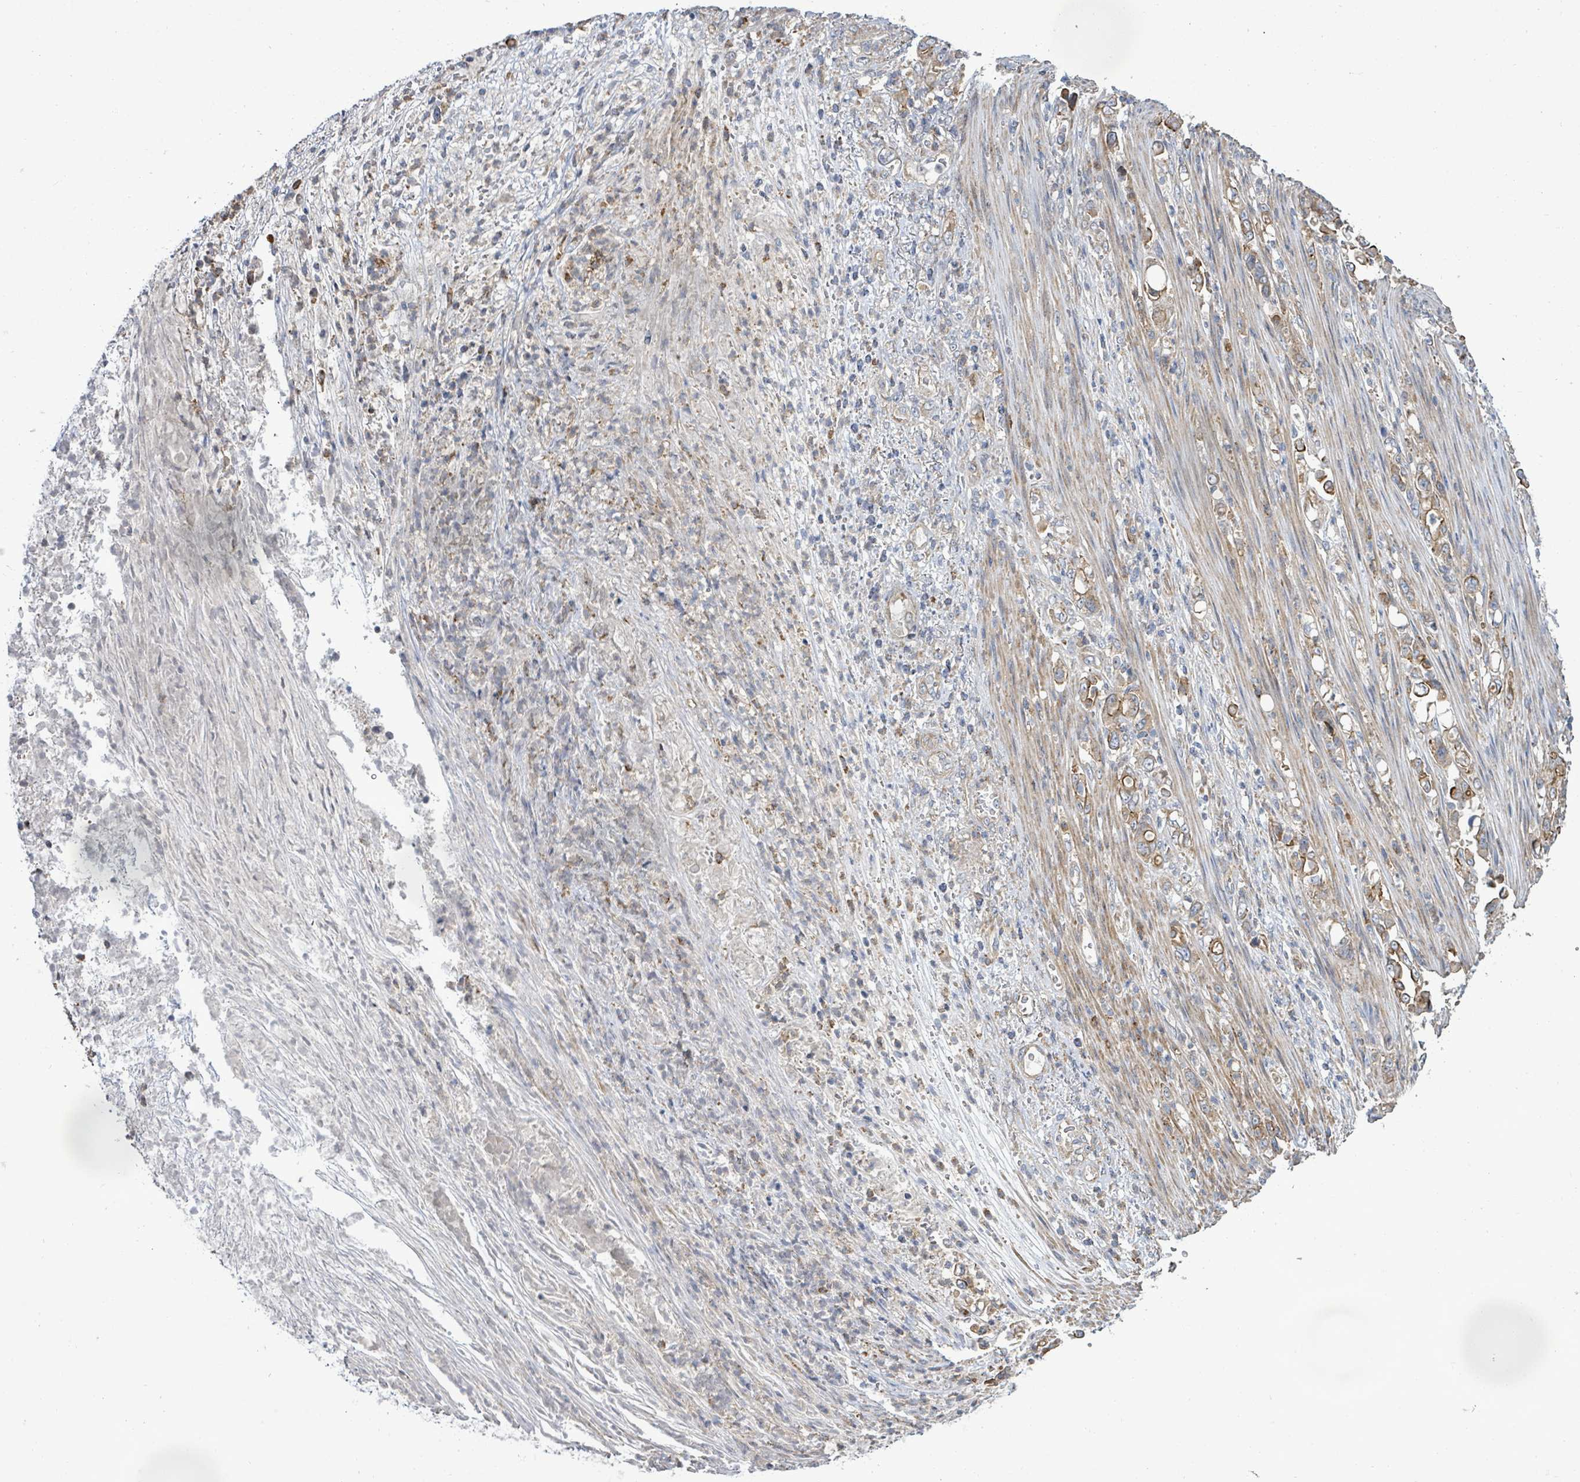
{"staining": {"intensity": "moderate", "quantity": "25%-75%", "location": "cytoplasmic/membranous"}, "tissue": "stomach cancer", "cell_type": "Tumor cells", "image_type": "cancer", "snomed": [{"axis": "morphology", "description": "Normal tissue, NOS"}, {"axis": "morphology", "description": "Adenocarcinoma, NOS"}, {"axis": "topography", "description": "Stomach"}], "caption": "Stomach cancer (adenocarcinoma) tissue demonstrates moderate cytoplasmic/membranous positivity in approximately 25%-75% of tumor cells", "gene": "KBTBD11", "patient": {"sex": "female", "age": 79}}